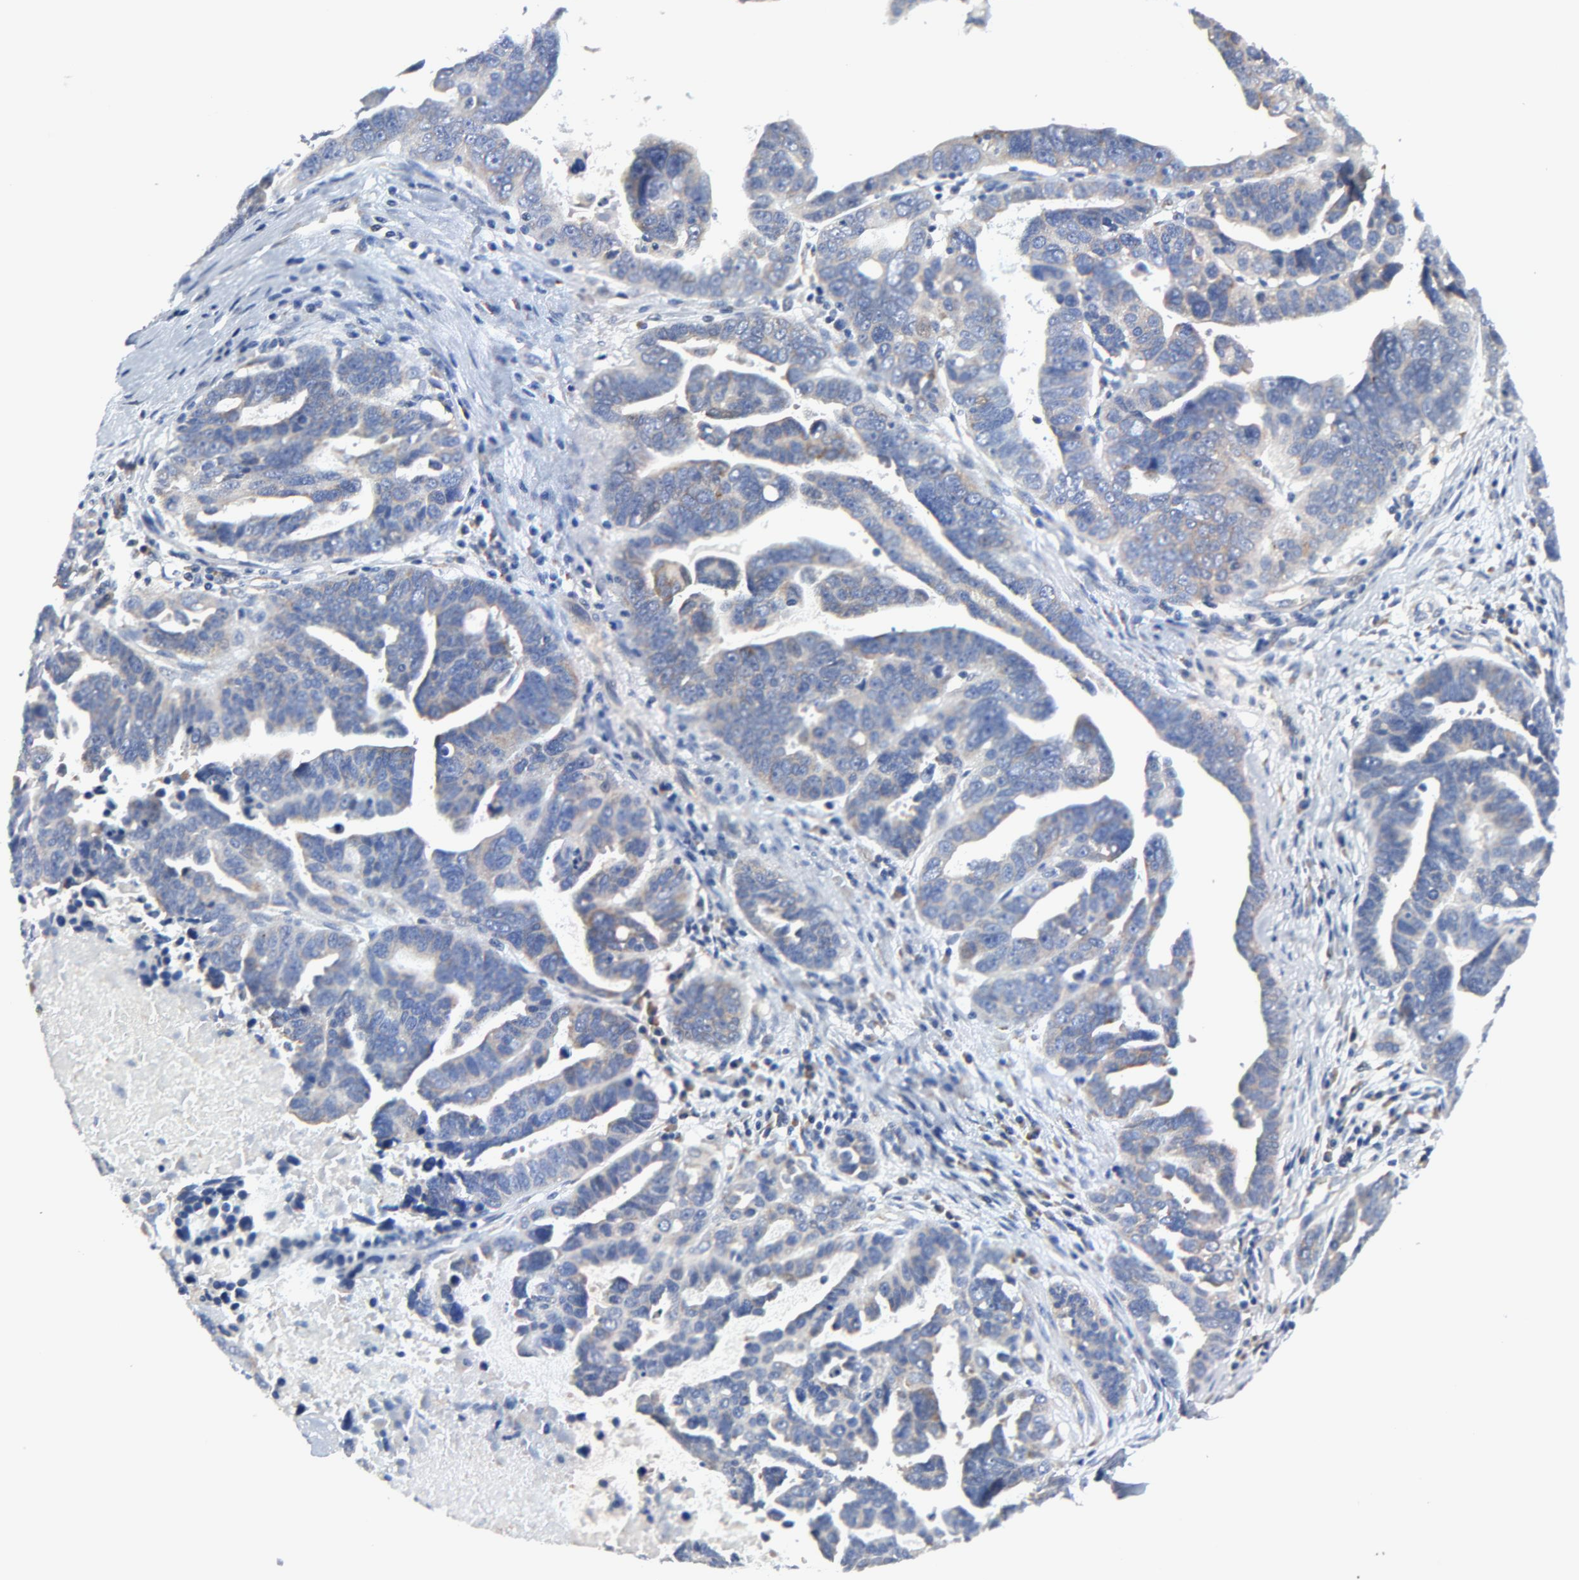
{"staining": {"intensity": "weak", "quantity": "<25%", "location": "cytoplasmic/membranous"}, "tissue": "ovarian cancer", "cell_type": "Tumor cells", "image_type": "cancer", "snomed": [{"axis": "morphology", "description": "Carcinoma, endometroid"}, {"axis": "morphology", "description": "Cystadenocarcinoma, serous, NOS"}, {"axis": "topography", "description": "Ovary"}], "caption": "Tumor cells are negative for protein expression in human ovarian cancer (serous cystadenocarcinoma). The staining is performed using DAB brown chromogen with nuclei counter-stained in using hematoxylin.", "gene": "VAV2", "patient": {"sex": "female", "age": 45}}